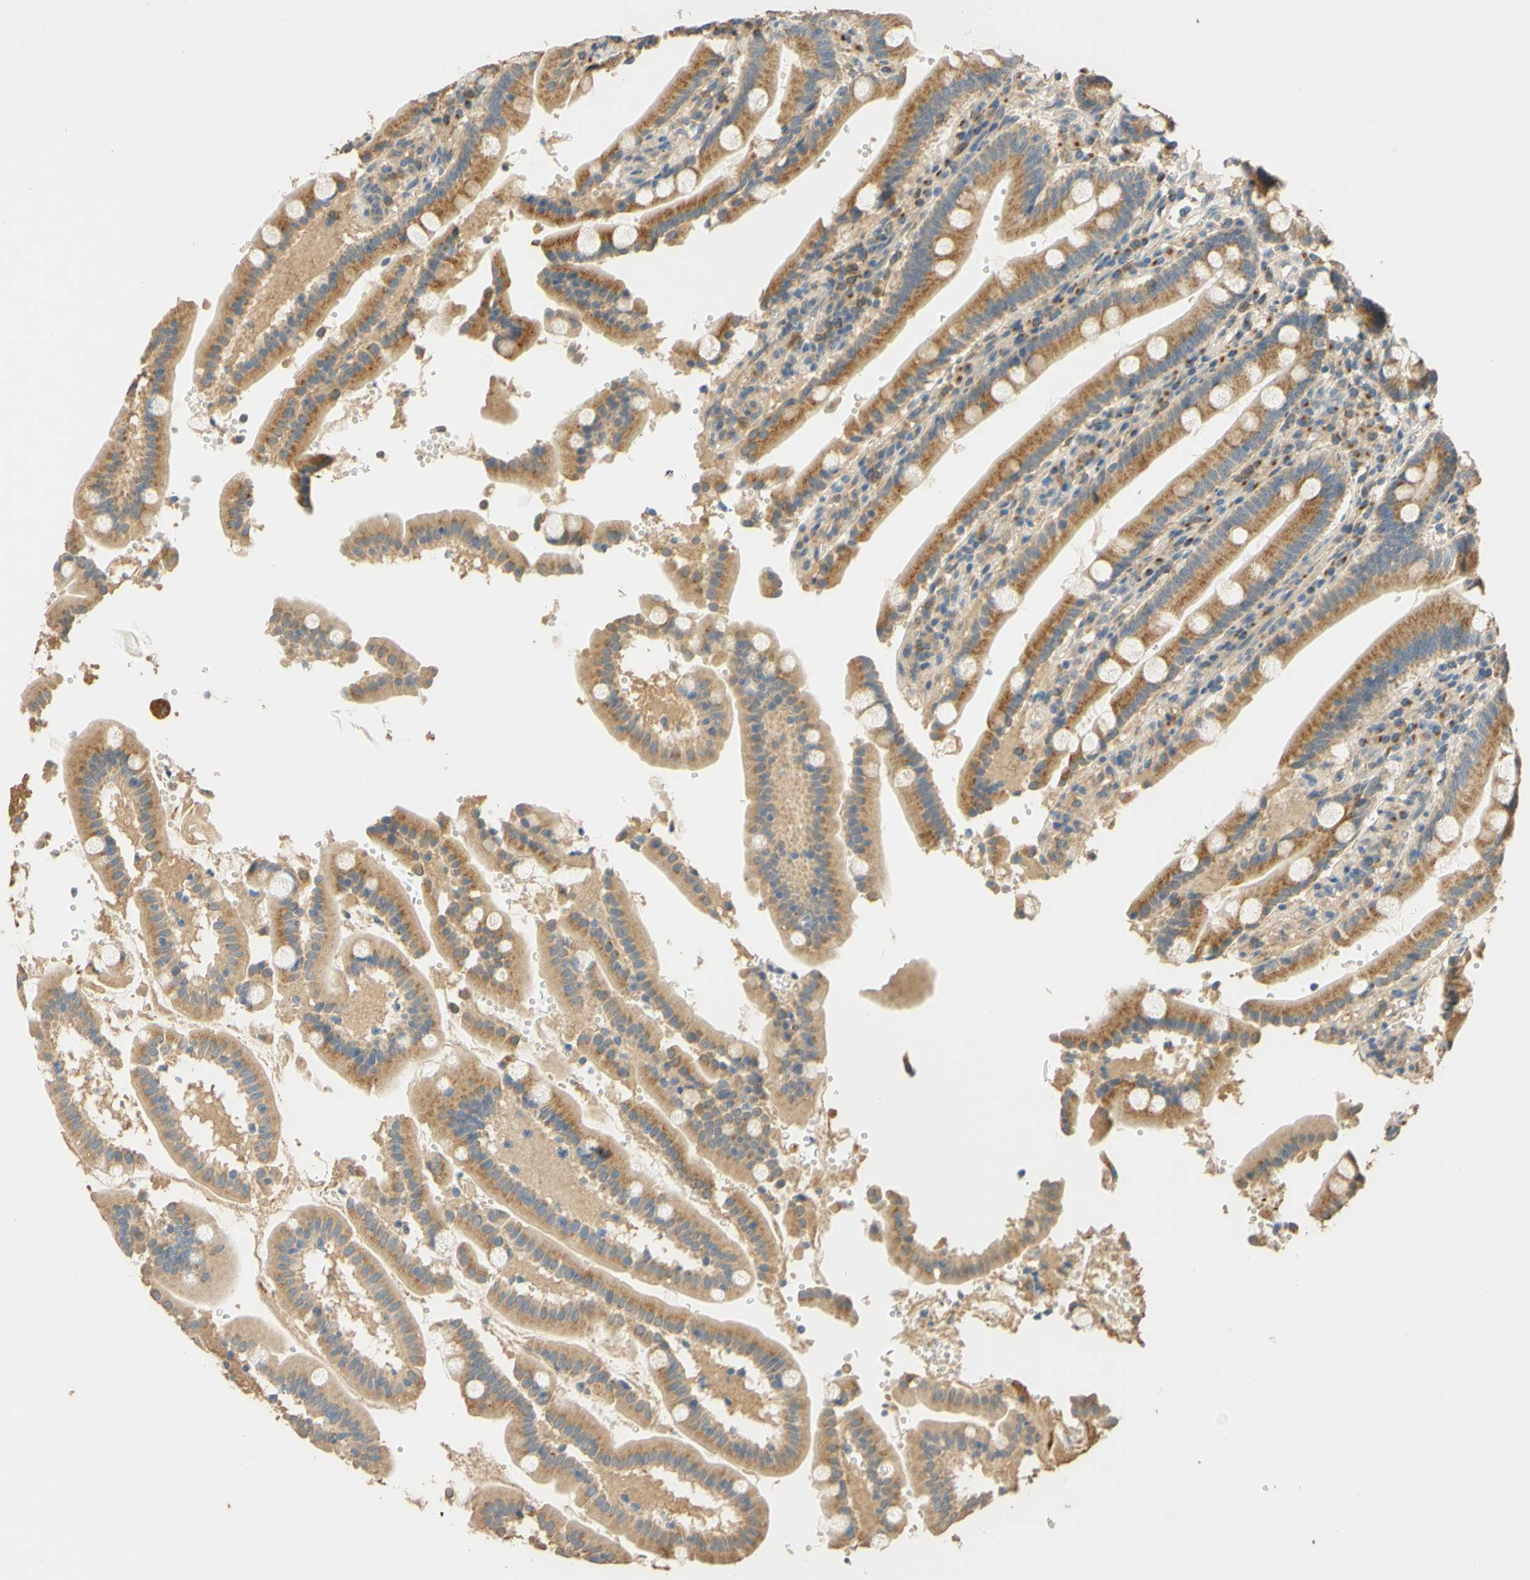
{"staining": {"intensity": "moderate", "quantity": ">75%", "location": "cytoplasmic/membranous"}, "tissue": "duodenum", "cell_type": "Glandular cells", "image_type": "normal", "snomed": [{"axis": "morphology", "description": "Normal tissue, NOS"}, {"axis": "topography", "description": "Small intestine, NOS"}], "caption": "Immunohistochemistry (IHC) of normal human duodenum shows medium levels of moderate cytoplasmic/membranous staining in about >75% of glandular cells.", "gene": "ENTREP2", "patient": {"sex": "female", "age": 71}}